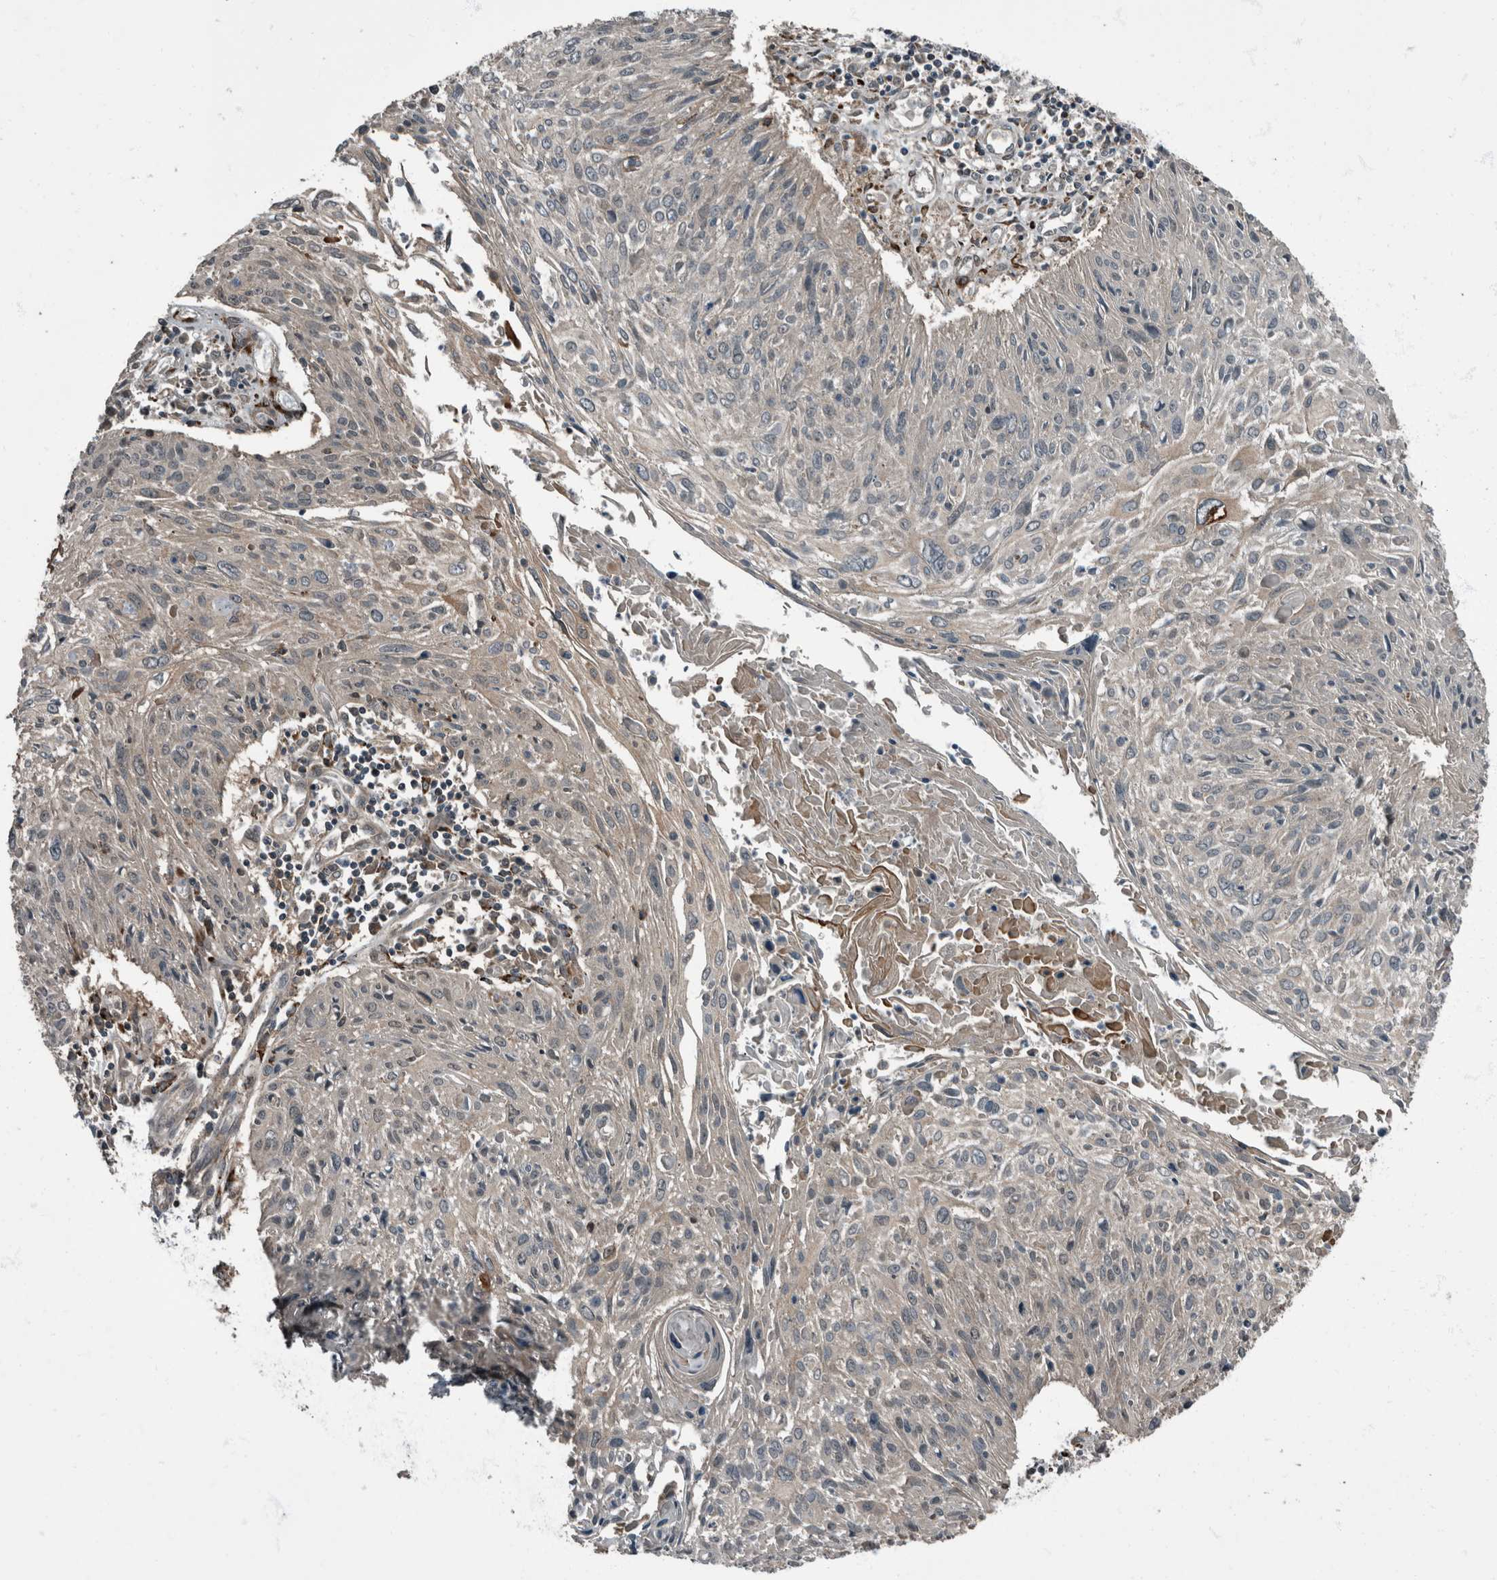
{"staining": {"intensity": "negative", "quantity": "none", "location": "none"}, "tissue": "cervical cancer", "cell_type": "Tumor cells", "image_type": "cancer", "snomed": [{"axis": "morphology", "description": "Squamous cell carcinoma, NOS"}, {"axis": "topography", "description": "Cervix"}], "caption": "The micrograph demonstrates no staining of tumor cells in cervical cancer. Nuclei are stained in blue.", "gene": "RABGGTB", "patient": {"sex": "female", "age": 51}}